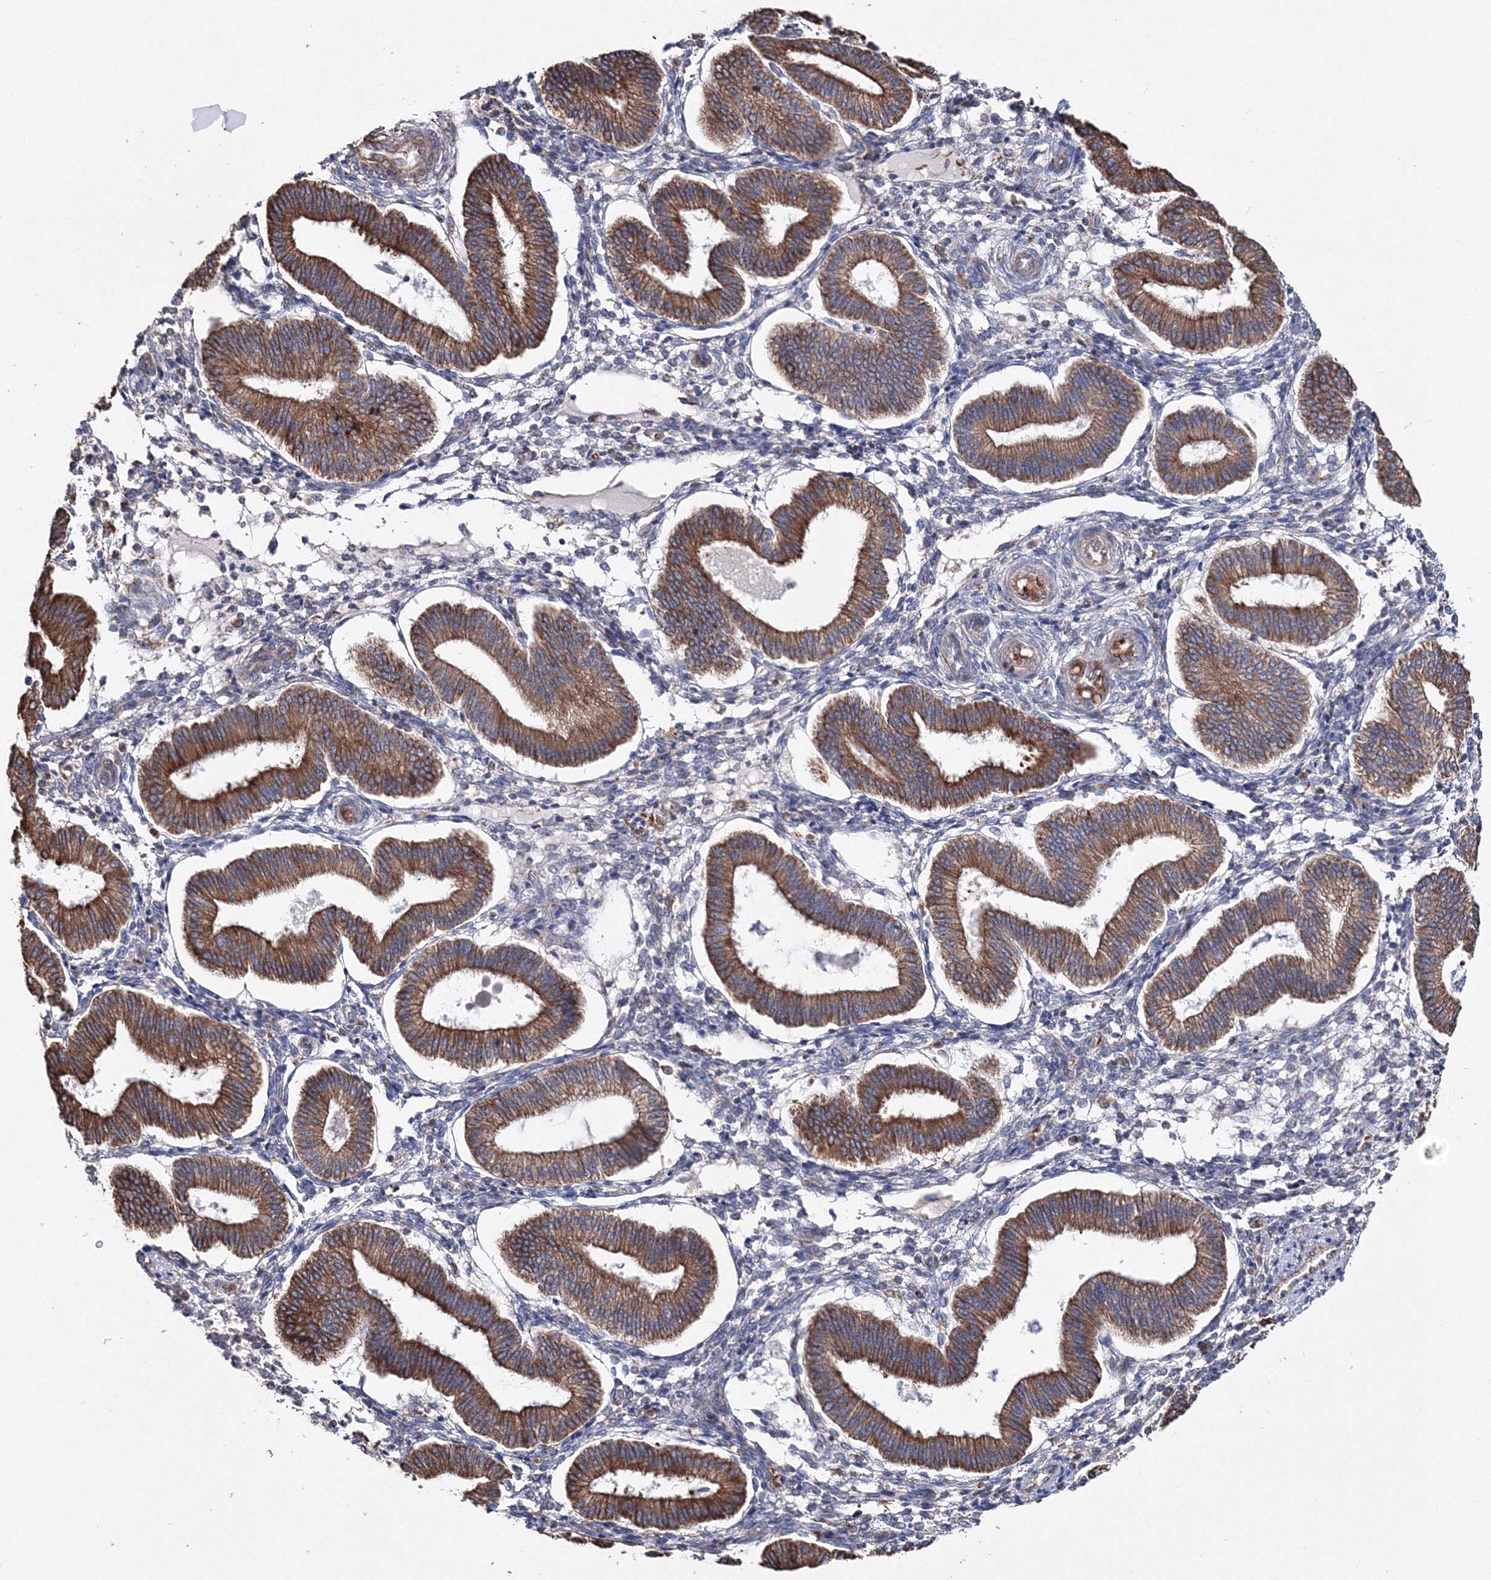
{"staining": {"intensity": "negative", "quantity": "none", "location": "none"}, "tissue": "endometrium", "cell_type": "Cells in endometrial stroma", "image_type": "normal", "snomed": [{"axis": "morphology", "description": "Normal tissue, NOS"}, {"axis": "topography", "description": "Endometrium"}], "caption": "Immunohistochemistry of unremarkable human endometrium demonstrates no positivity in cells in endometrial stroma.", "gene": "VPS8", "patient": {"sex": "female", "age": 39}}